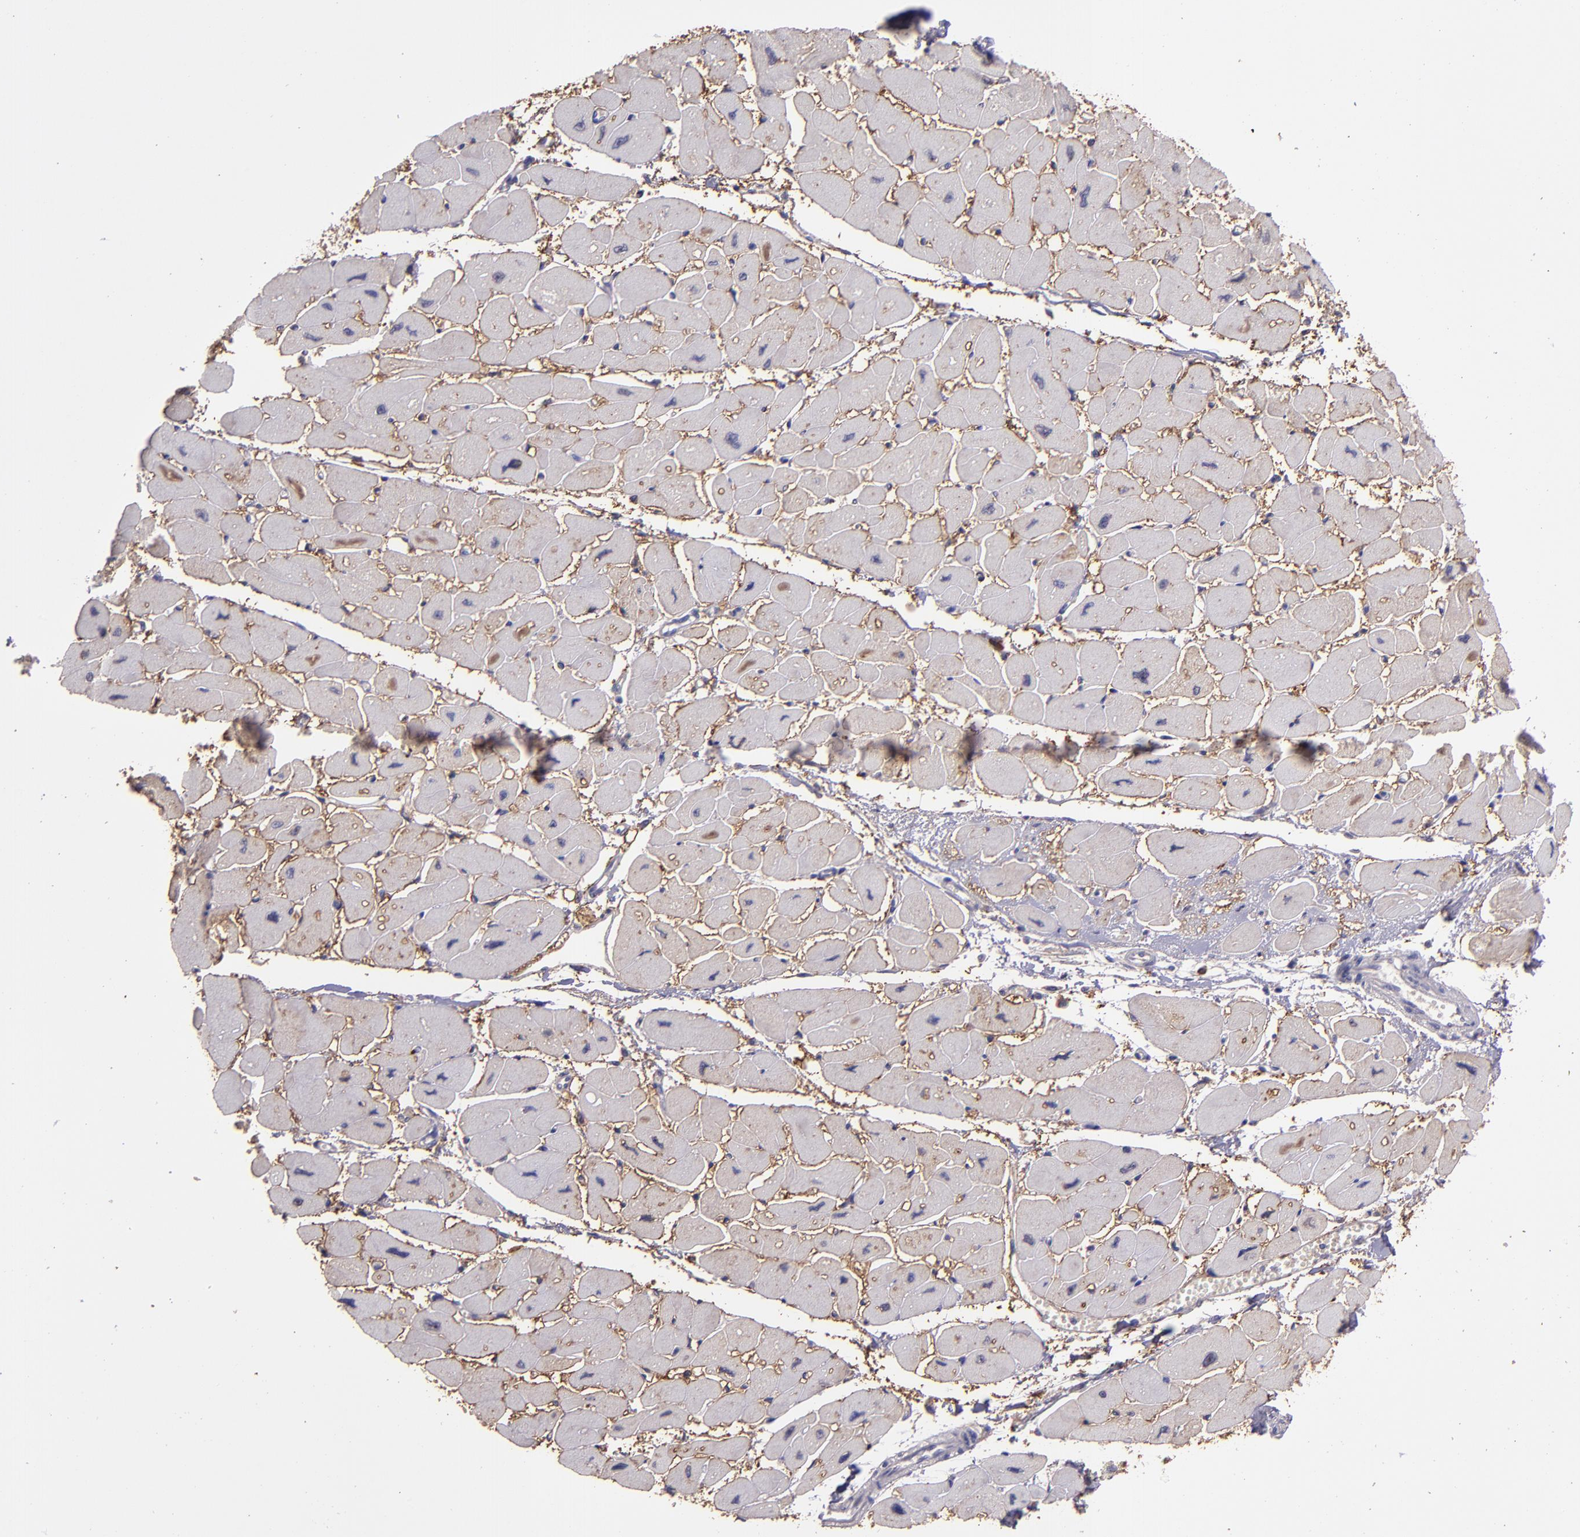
{"staining": {"intensity": "weak", "quantity": "25%-75%", "location": "cytoplasmic/membranous"}, "tissue": "heart muscle", "cell_type": "Cardiomyocytes", "image_type": "normal", "snomed": [{"axis": "morphology", "description": "Normal tissue, NOS"}, {"axis": "topography", "description": "Heart"}], "caption": "Protein staining exhibits weak cytoplasmic/membranous positivity in approximately 25%-75% of cardiomyocytes in benign heart muscle. Ihc stains the protein in brown and the nuclei are stained blue.", "gene": "PAPPA", "patient": {"sex": "female", "age": 54}}